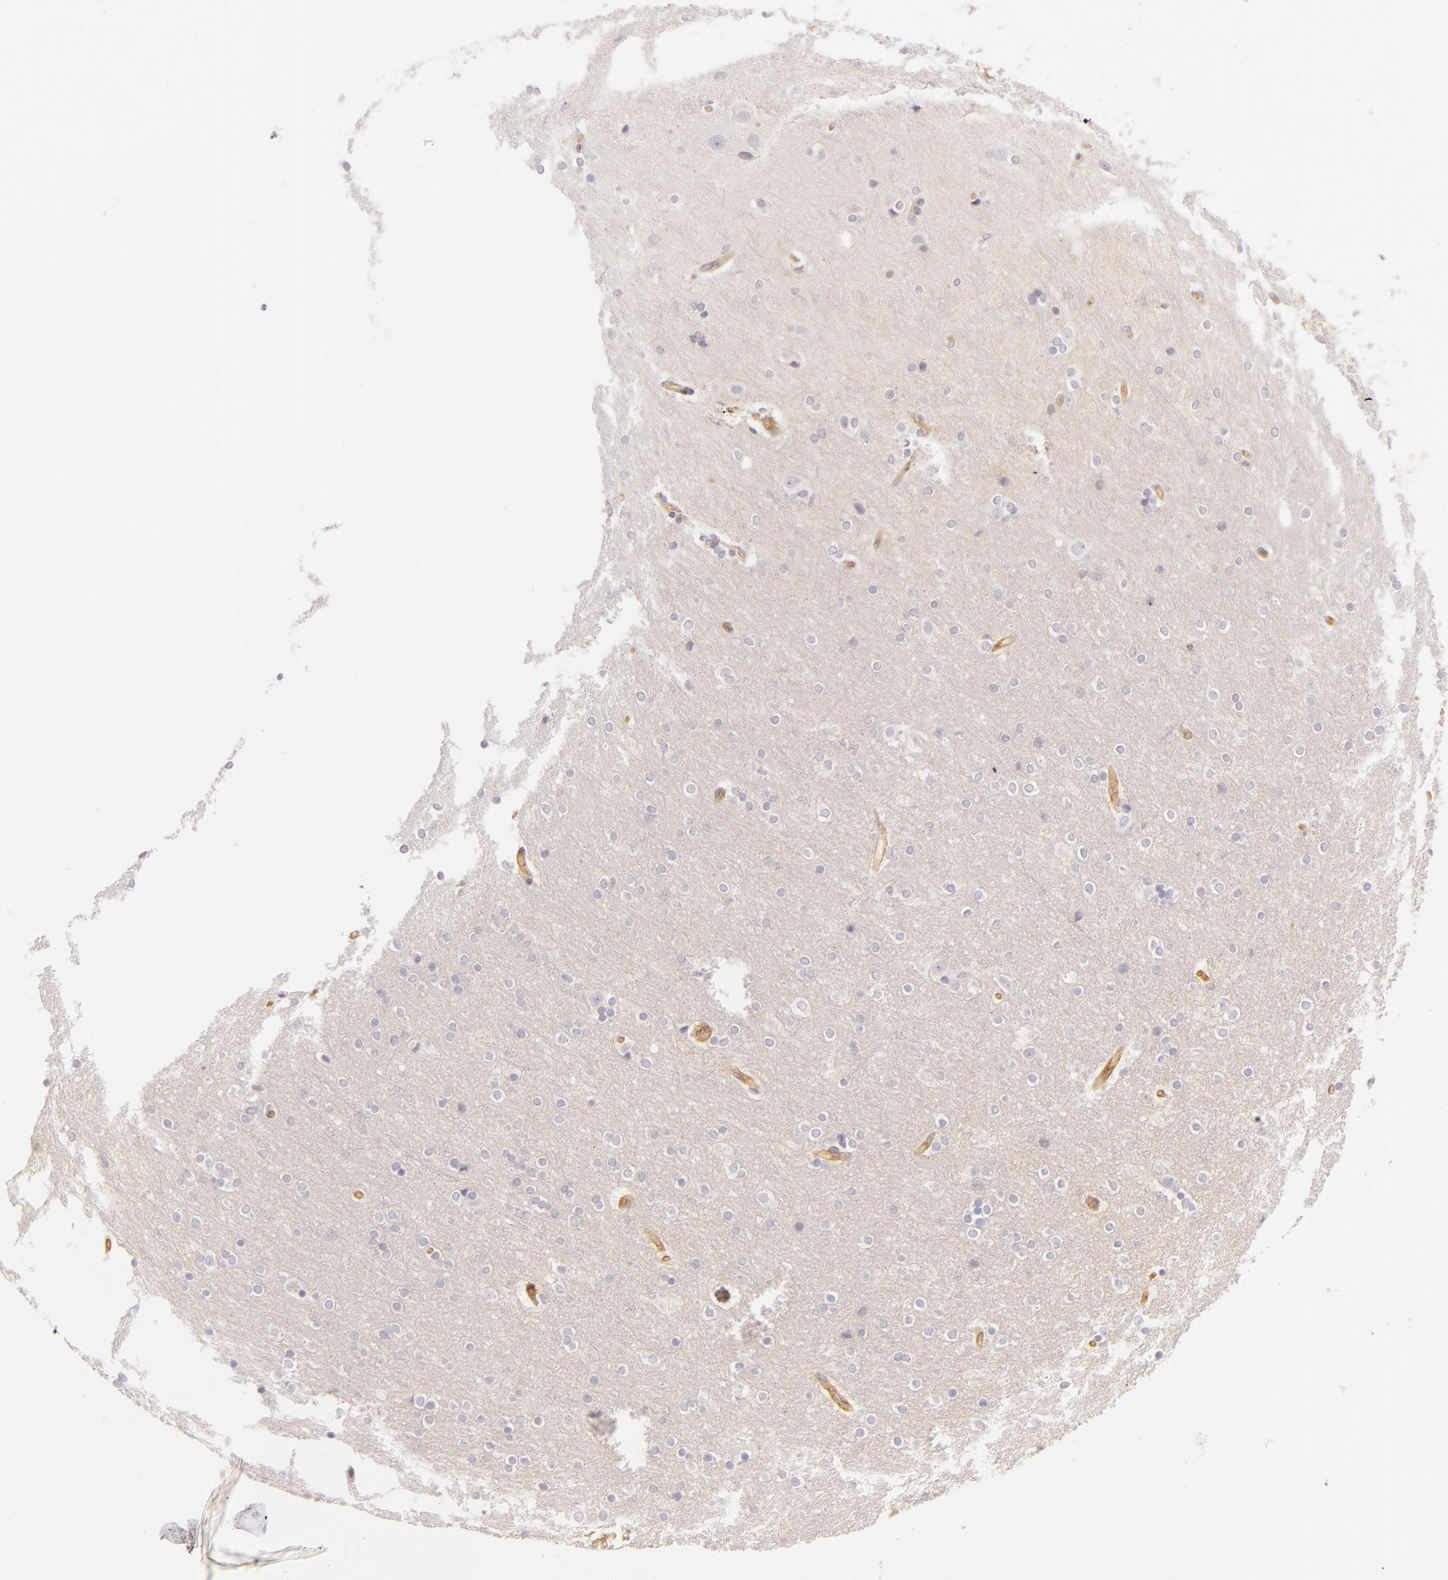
{"staining": {"intensity": "moderate", "quantity": "25%-75%", "location": "cytoplasmic/membranous"}, "tissue": "cerebral cortex", "cell_type": "Endothelial cells", "image_type": "normal", "snomed": [{"axis": "morphology", "description": "Normal tissue, NOS"}, {"axis": "topography", "description": "Cerebral cortex"}], "caption": "Moderate cytoplasmic/membranous protein expression is seen in approximately 25%-75% of endothelial cells in cerebral cortex.", "gene": "CD59", "patient": {"sex": "female", "age": 54}}